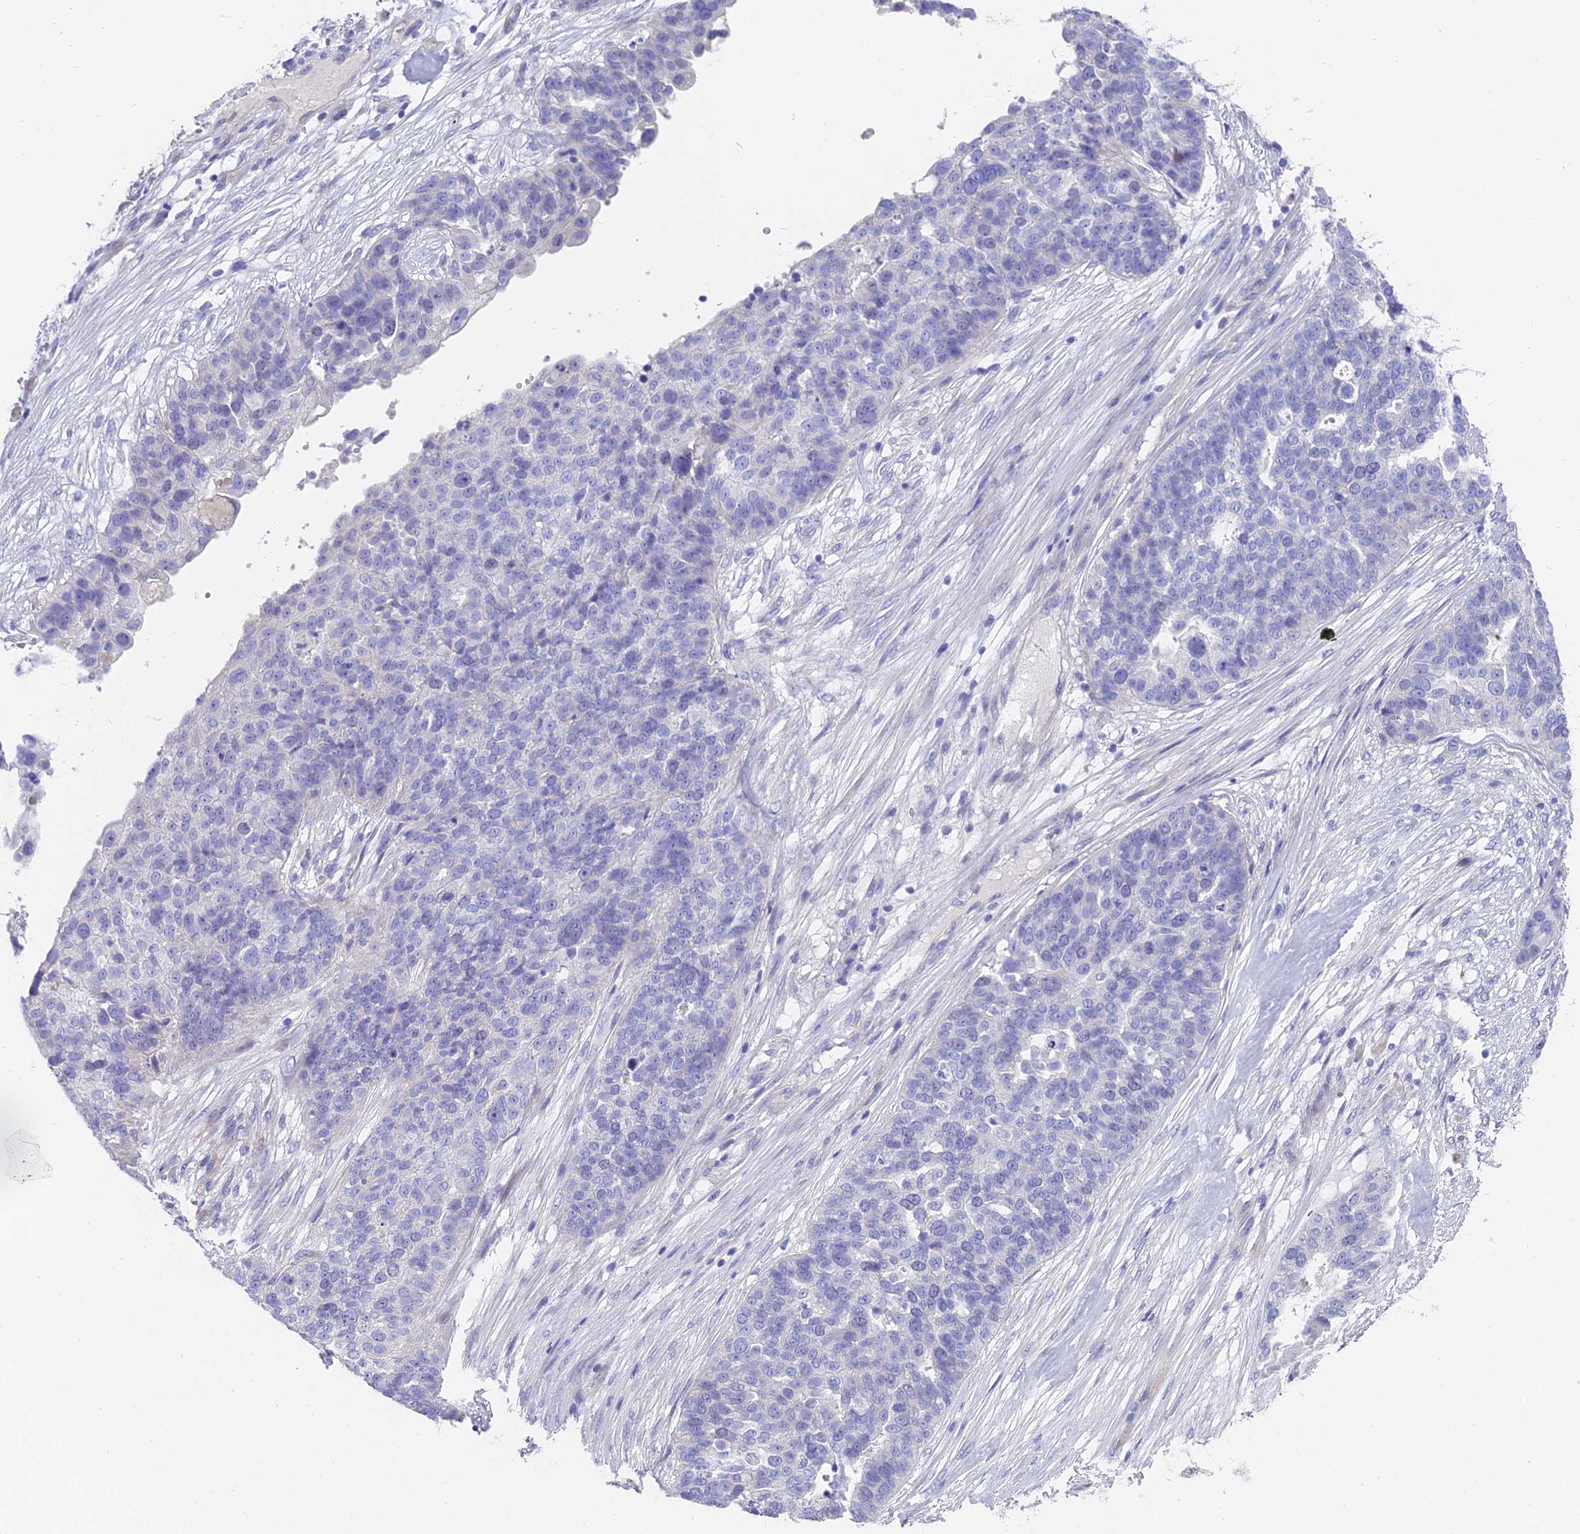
{"staining": {"intensity": "negative", "quantity": "none", "location": "none"}, "tissue": "ovarian cancer", "cell_type": "Tumor cells", "image_type": "cancer", "snomed": [{"axis": "morphology", "description": "Cystadenocarcinoma, serous, NOS"}, {"axis": "topography", "description": "Ovary"}], "caption": "Tumor cells show no significant staining in ovarian serous cystadenocarcinoma. The staining is performed using DAB (3,3'-diaminobenzidine) brown chromogen with nuclei counter-stained in using hematoxylin.", "gene": "FAM168B", "patient": {"sex": "female", "age": 59}}